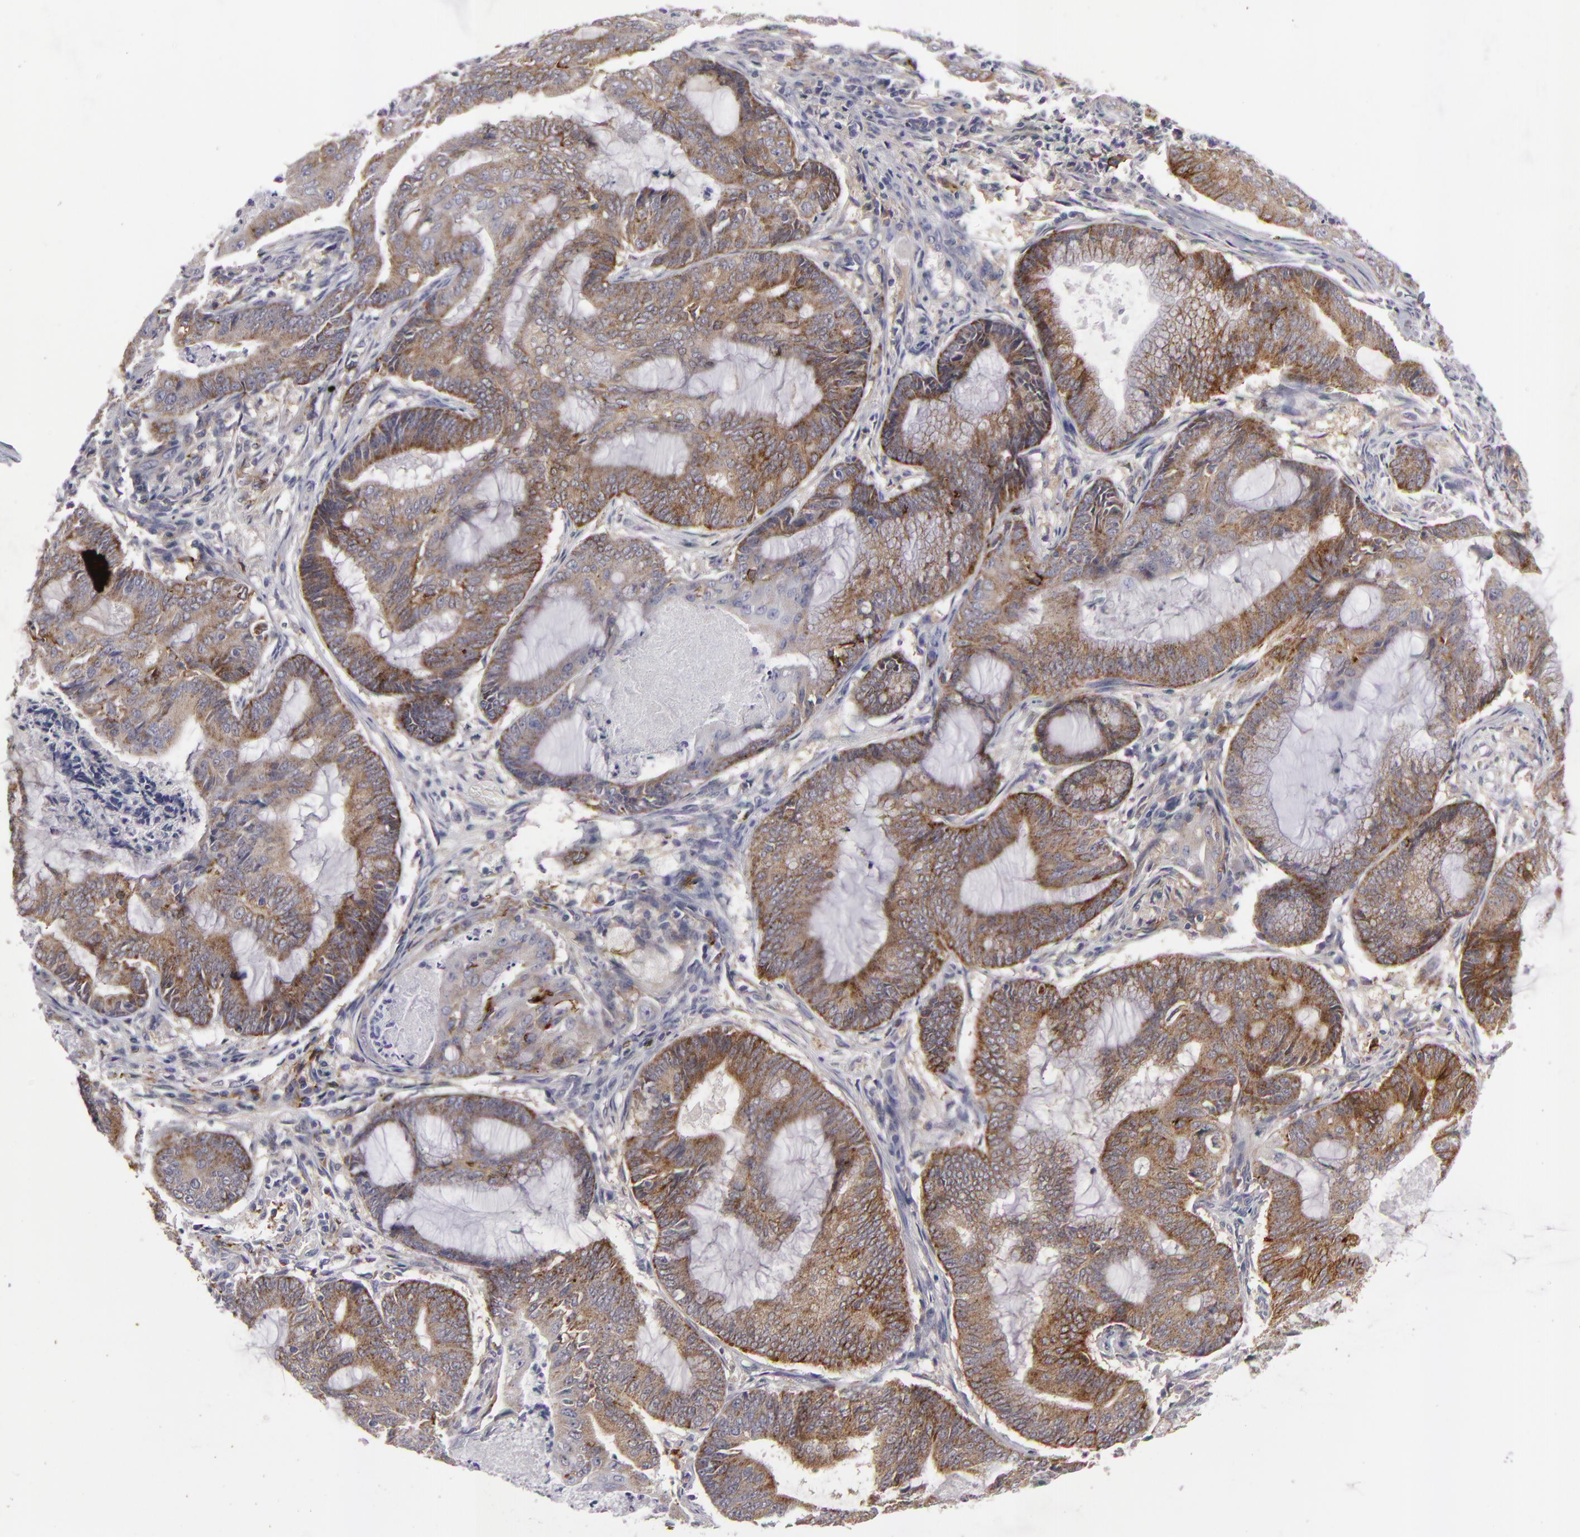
{"staining": {"intensity": "moderate", "quantity": ">75%", "location": "cytoplasmic/membranous"}, "tissue": "endometrial cancer", "cell_type": "Tumor cells", "image_type": "cancer", "snomed": [{"axis": "morphology", "description": "Adenocarcinoma, NOS"}, {"axis": "topography", "description": "Endometrium"}], "caption": "Immunohistochemical staining of human endometrial adenocarcinoma shows medium levels of moderate cytoplasmic/membranous positivity in approximately >75% of tumor cells. Nuclei are stained in blue.", "gene": "ALCAM", "patient": {"sex": "female", "age": 63}}